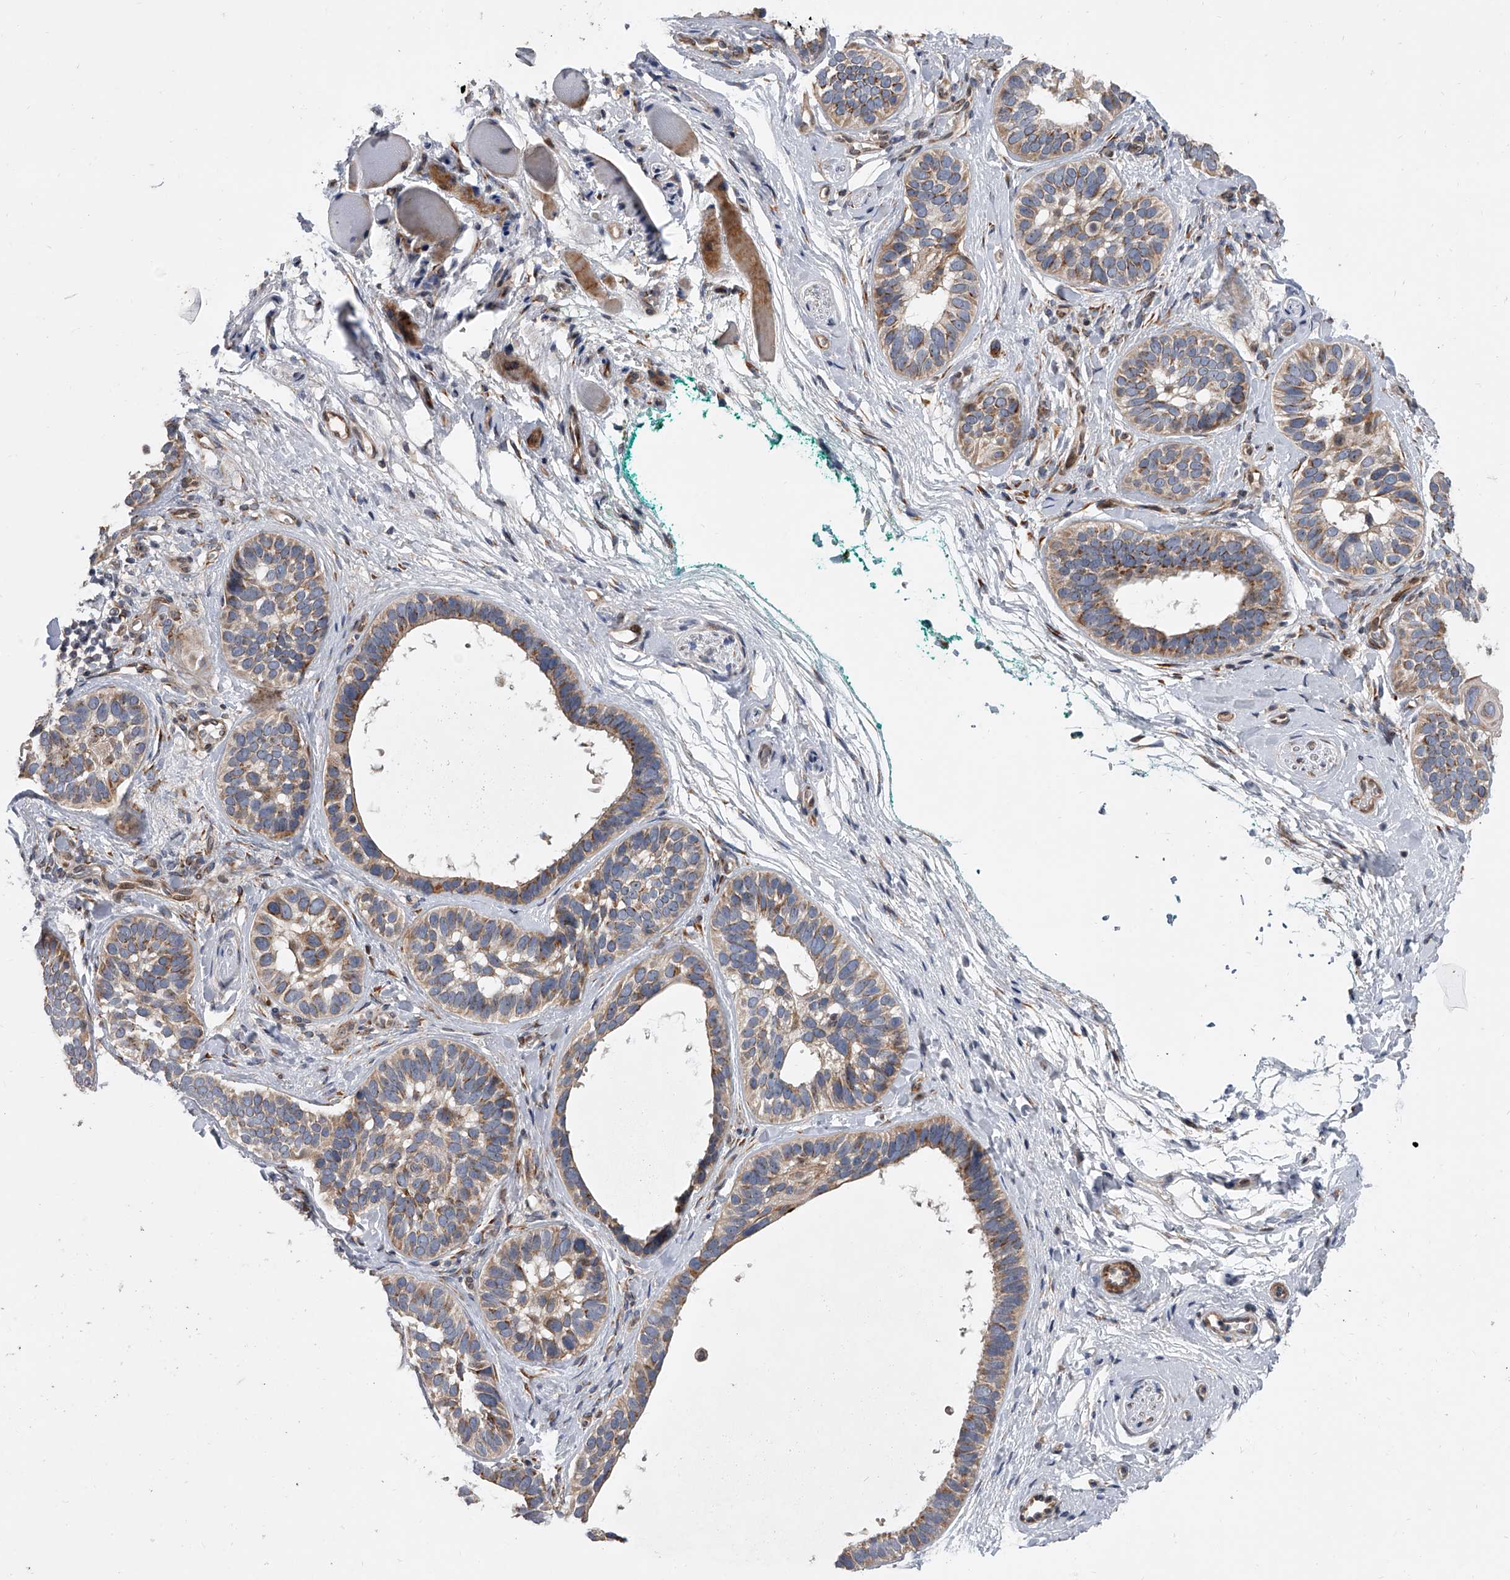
{"staining": {"intensity": "moderate", "quantity": "25%-75%", "location": "cytoplasmic/membranous"}, "tissue": "skin cancer", "cell_type": "Tumor cells", "image_type": "cancer", "snomed": [{"axis": "morphology", "description": "Basal cell carcinoma"}, {"axis": "topography", "description": "Skin"}], "caption": "Moderate cytoplasmic/membranous positivity for a protein is appreciated in approximately 25%-75% of tumor cells of skin cancer (basal cell carcinoma) using IHC.", "gene": "DLGAP2", "patient": {"sex": "male", "age": 62}}